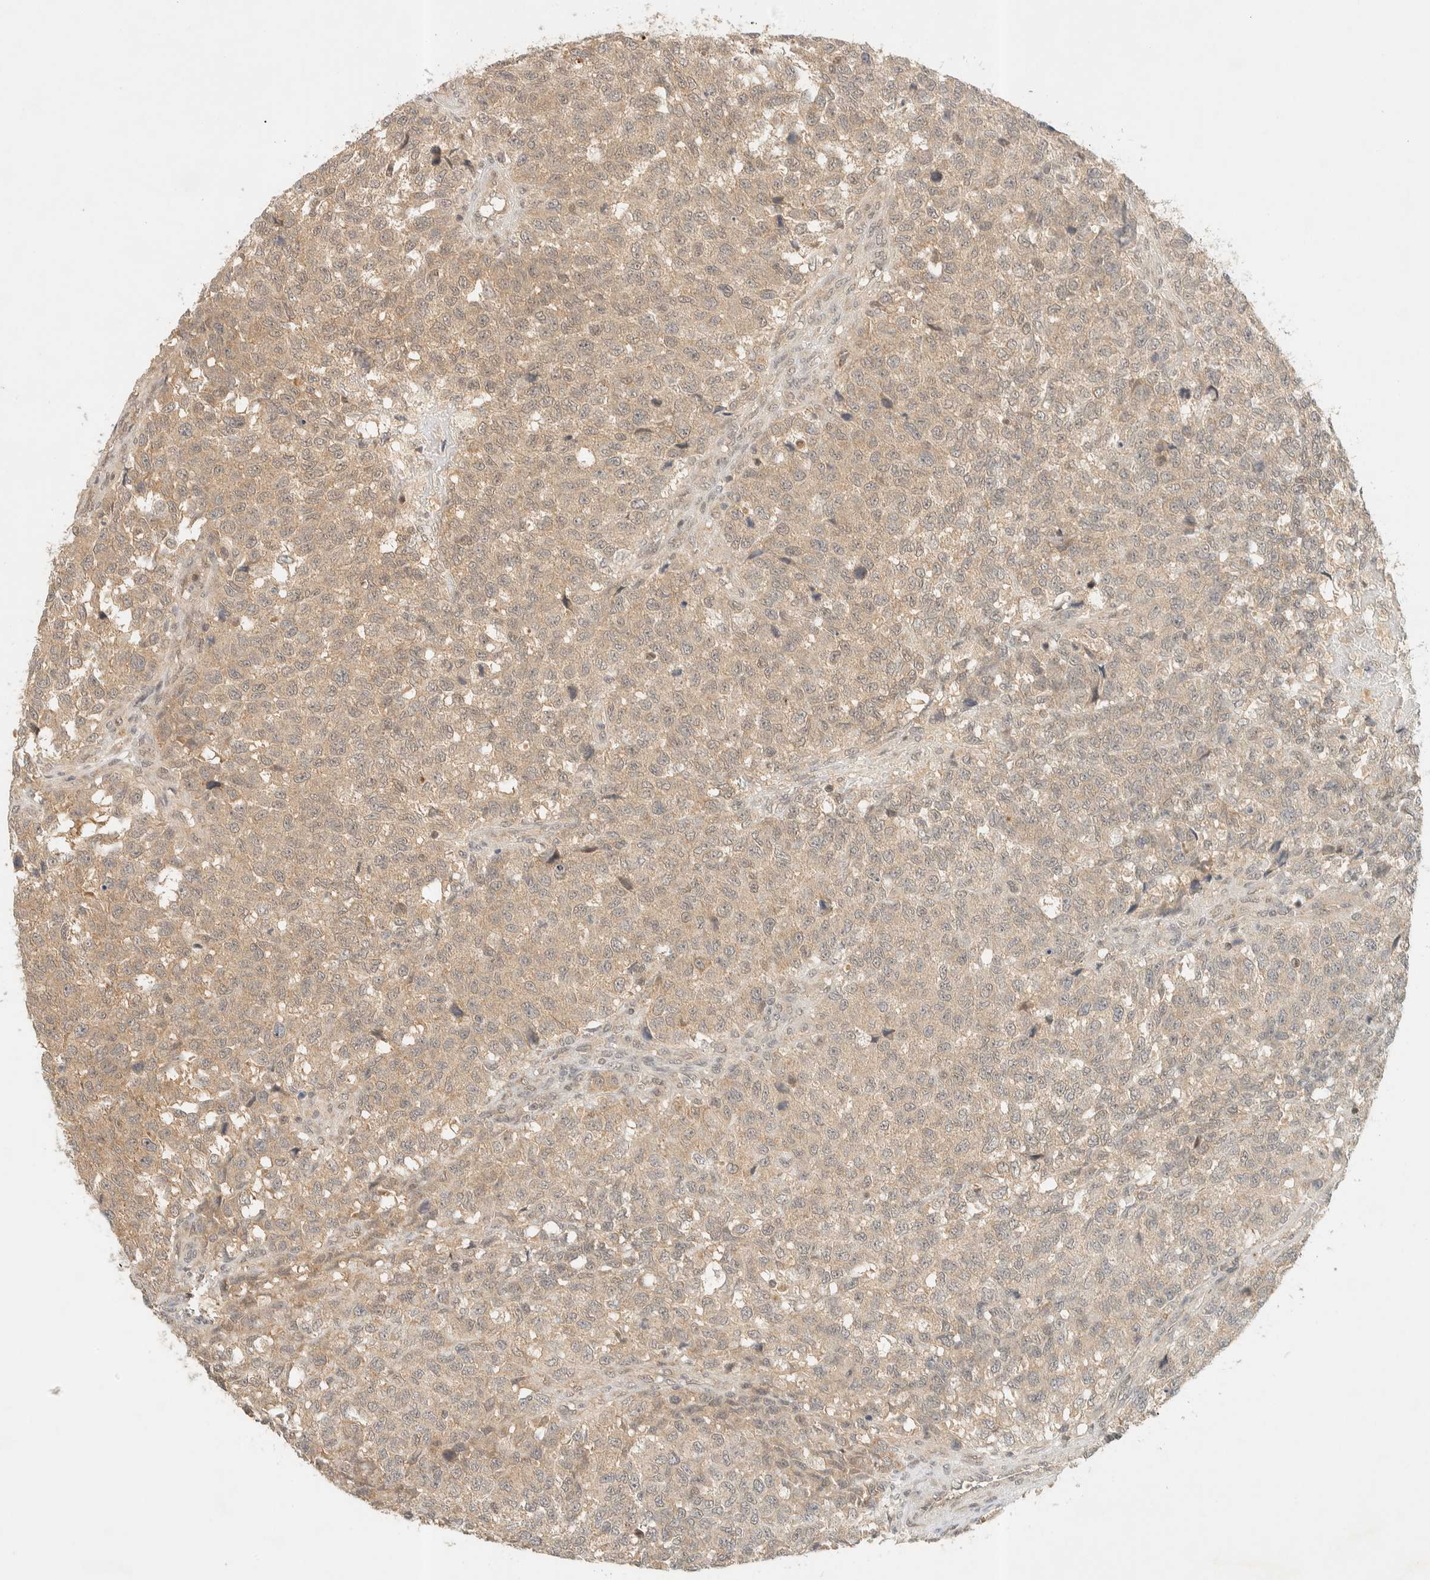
{"staining": {"intensity": "weak", "quantity": ">75%", "location": "cytoplasmic/membranous"}, "tissue": "testis cancer", "cell_type": "Tumor cells", "image_type": "cancer", "snomed": [{"axis": "morphology", "description": "Seminoma, NOS"}, {"axis": "topography", "description": "Testis"}], "caption": "IHC photomicrograph of human testis seminoma stained for a protein (brown), which displays low levels of weak cytoplasmic/membranous expression in approximately >75% of tumor cells.", "gene": "KIFAP3", "patient": {"sex": "male", "age": 59}}